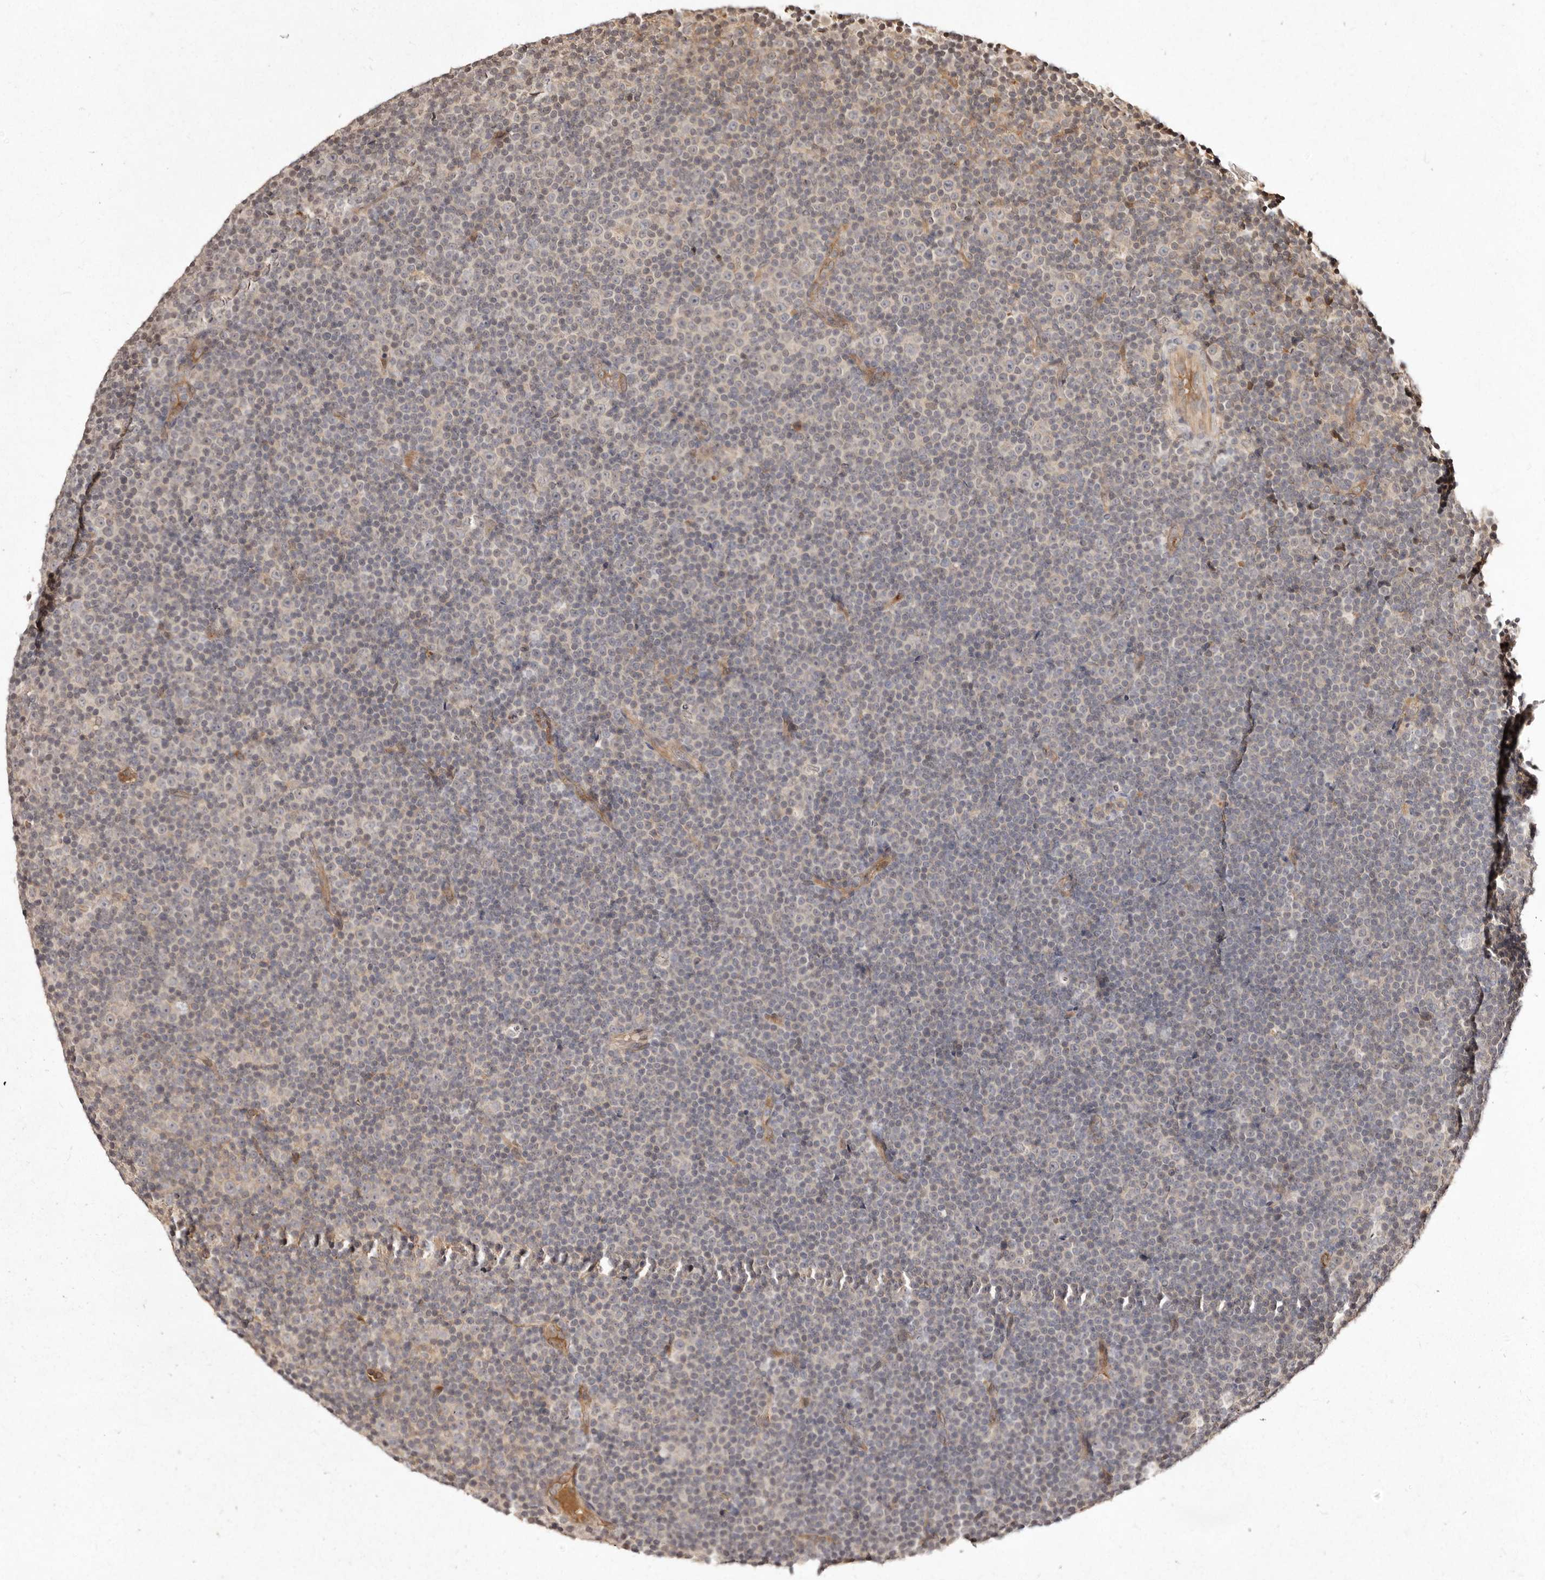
{"staining": {"intensity": "negative", "quantity": "none", "location": "none"}, "tissue": "lymphoma", "cell_type": "Tumor cells", "image_type": "cancer", "snomed": [{"axis": "morphology", "description": "Malignant lymphoma, non-Hodgkin's type, Low grade"}, {"axis": "topography", "description": "Lymph node"}], "caption": "A high-resolution photomicrograph shows IHC staining of malignant lymphoma, non-Hodgkin's type (low-grade), which reveals no significant expression in tumor cells.", "gene": "LCORL", "patient": {"sex": "female", "age": 67}}